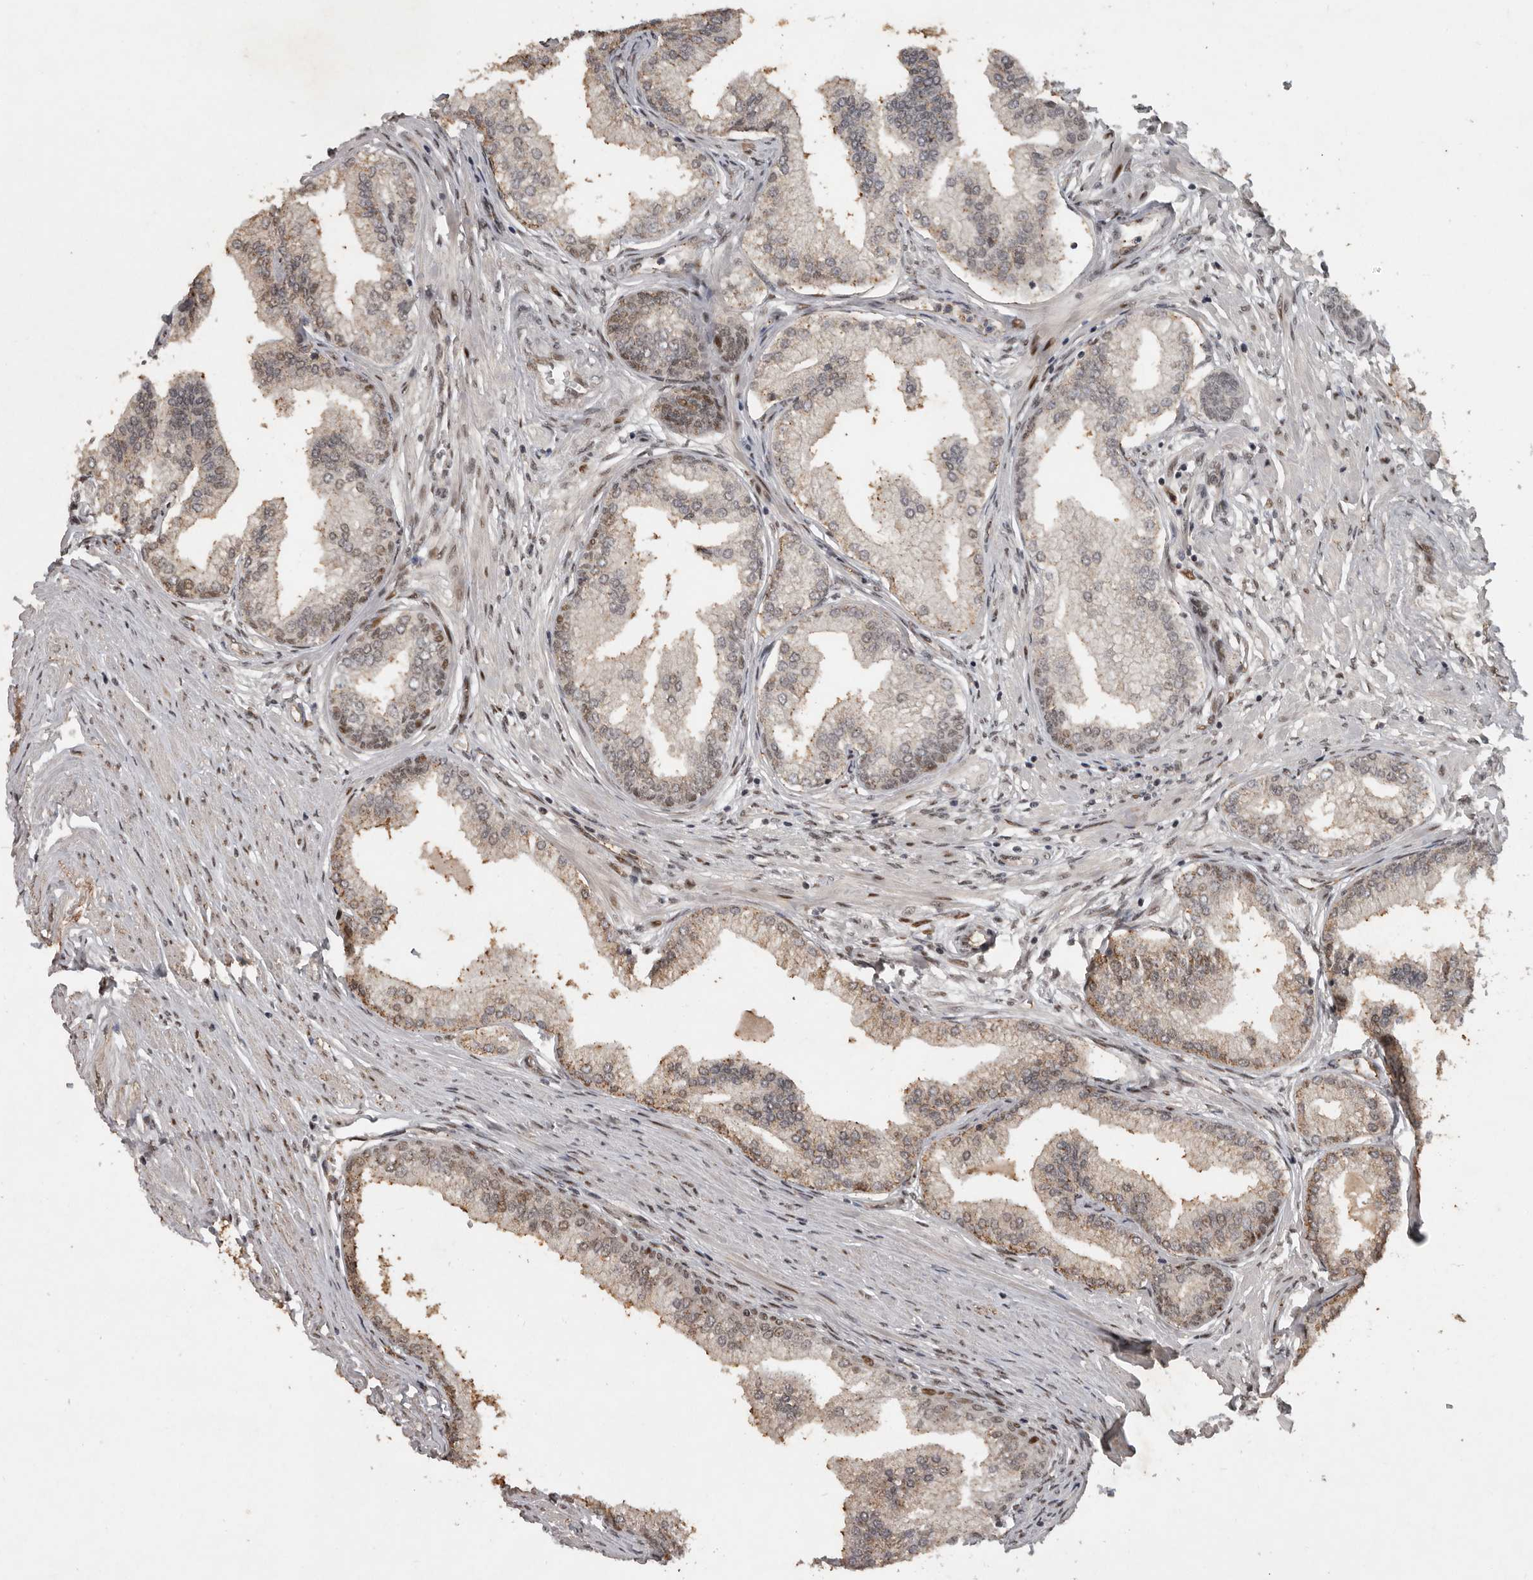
{"staining": {"intensity": "moderate", "quantity": "25%-75%", "location": "cytoplasmic/membranous,nuclear"}, "tissue": "prostate", "cell_type": "Glandular cells", "image_type": "normal", "snomed": [{"axis": "morphology", "description": "Normal tissue, NOS"}, {"axis": "morphology", "description": "Urothelial carcinoma, Low grade"}, {"axis": "topography", "description": "Urinary bladder"}, {"axis": "topography", "description": "Prostate"}], "caption": "Moderate cytoplasmic/membranous,nuclear positivity for a protein is seen in approximately 25%-75% of glandular cells of unremarkable prostate using IHC.", "gene": "CDC27", "patient": {"sex": "male", "age": 60}}